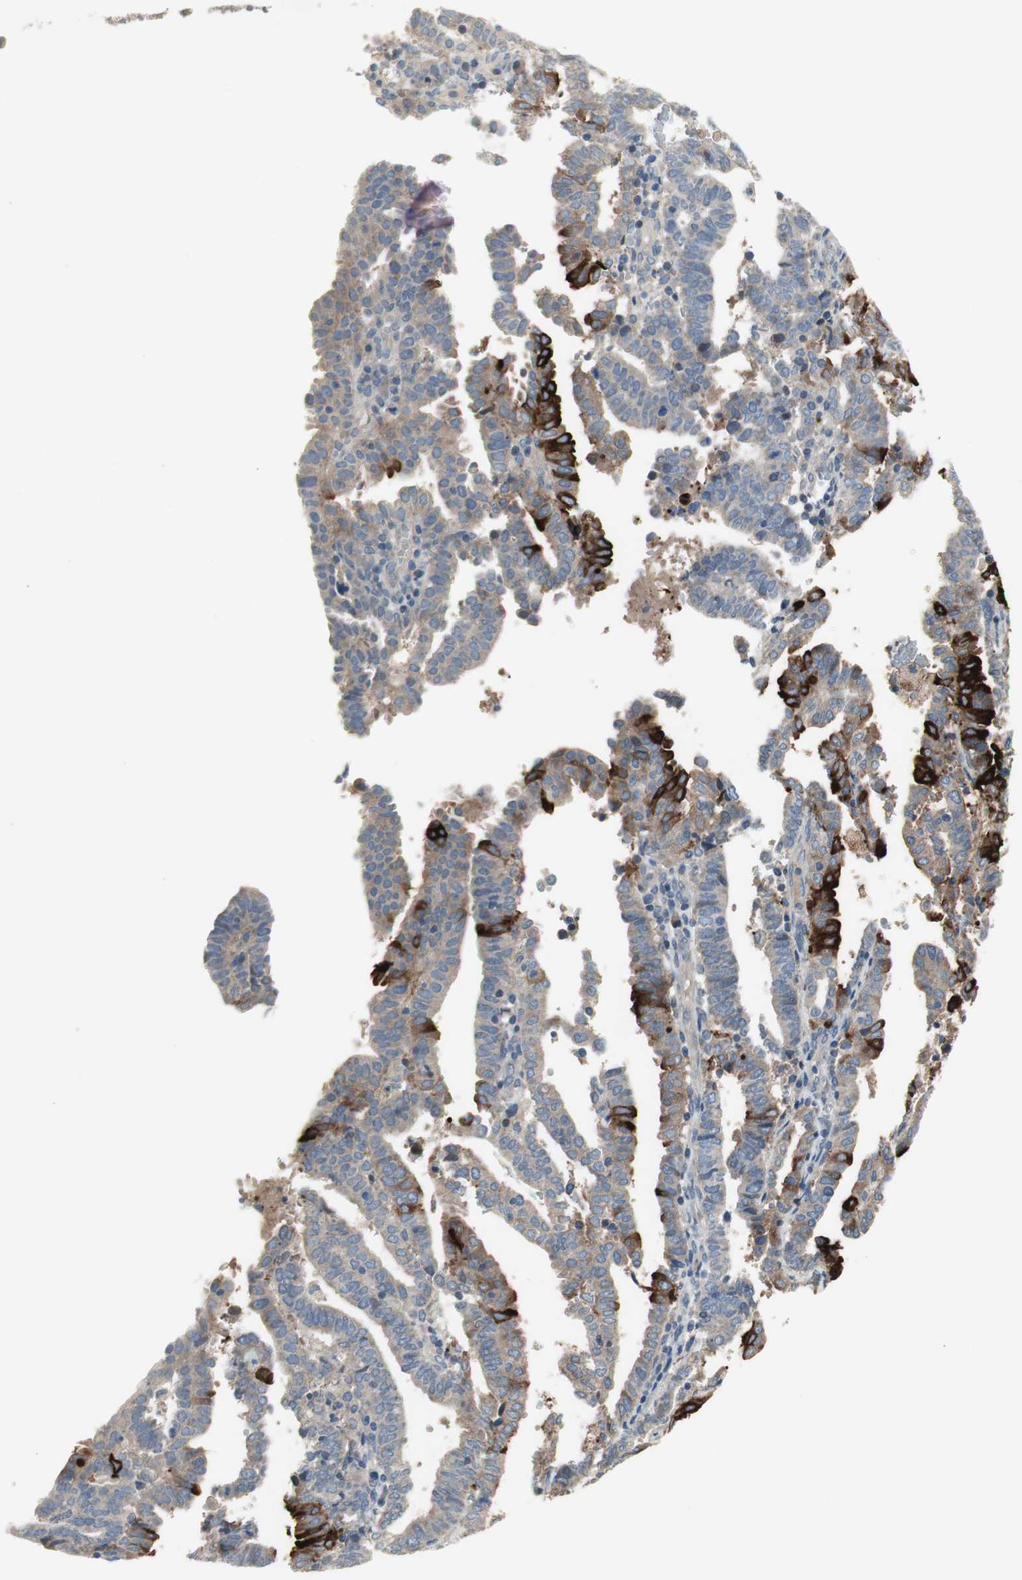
{"staining": {"intensity": "strong", "quantity": "<25%", "location": "cytoplasmic/membranous"}, "tissue": "endometrial cancer", "cell_type": "Tumor cells", "image_type": "cancer", "snomed": [{"axis": "morphology", "description": "Adenocarcinoma, NOS"}, {"axis": "topography", "description": "Uterus"}], "caption": "Immunohistochemistry (IHC) image of human adenocarcinoma (endometrial) stained for a protein (brown), which reveals medium levels of strong cytoplasmic/membranous expression in about <25% of tumor cells.", "gene": "TACR3", "patient": {"sex": "female", "age": 83}}